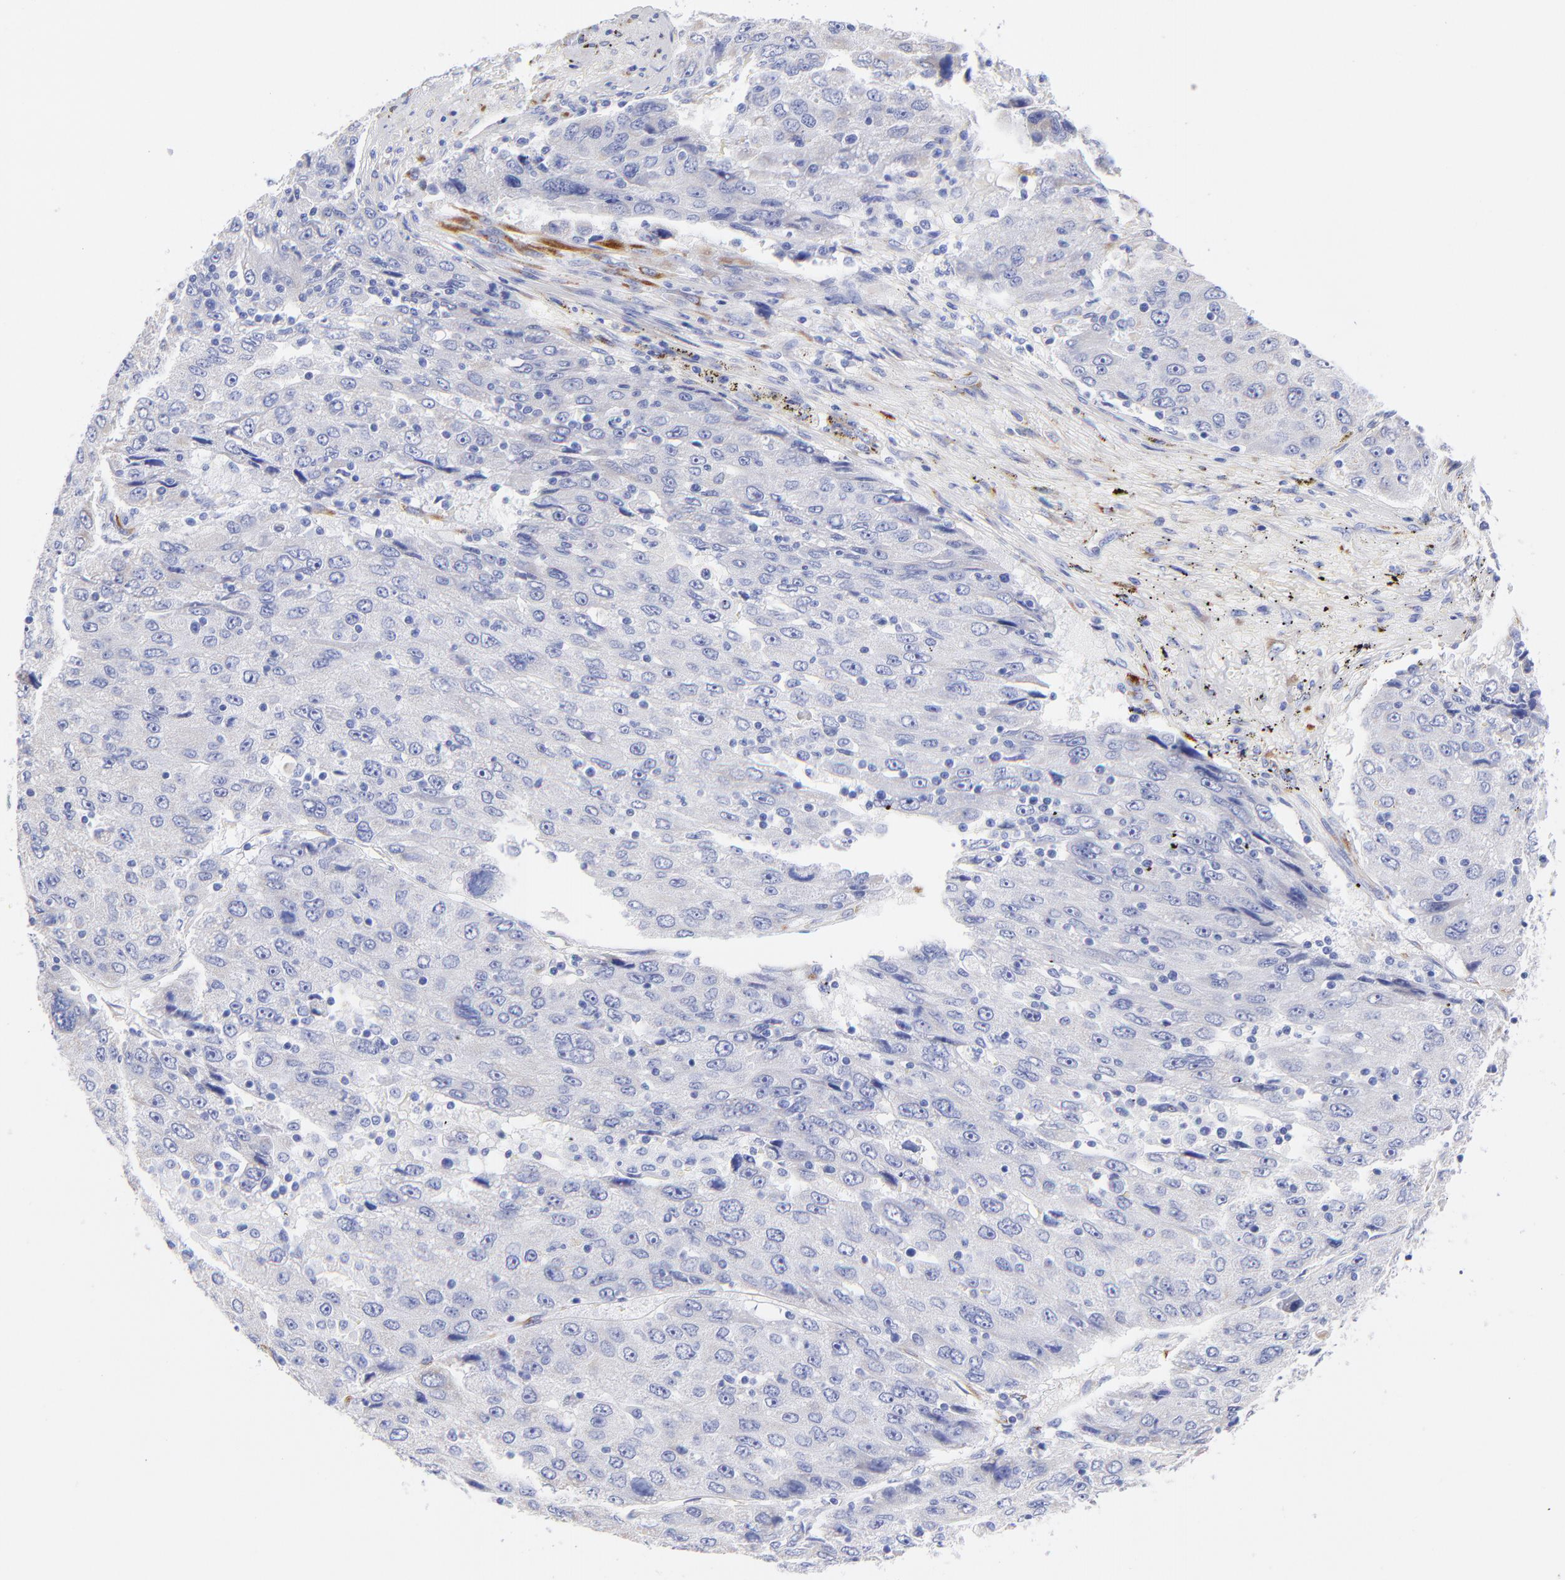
{"staining": {"intensity": "negative", "quantity": "none", "location": "none"}, "tissue": "liver cancer", "cell_type": "Tumor cells", "image_type": "cancer", "snomed": [{"axis": "morphology", "description": "Carcinoma, Hepatocellular, NOS"}, {"axis": "topography", "description": "Liver"}], "caption": "Tumor cells are negative for brown protein staining in liver cancer.", "gene": "C1QTNF6", "patient": {"sex": "male", "age": 49}}